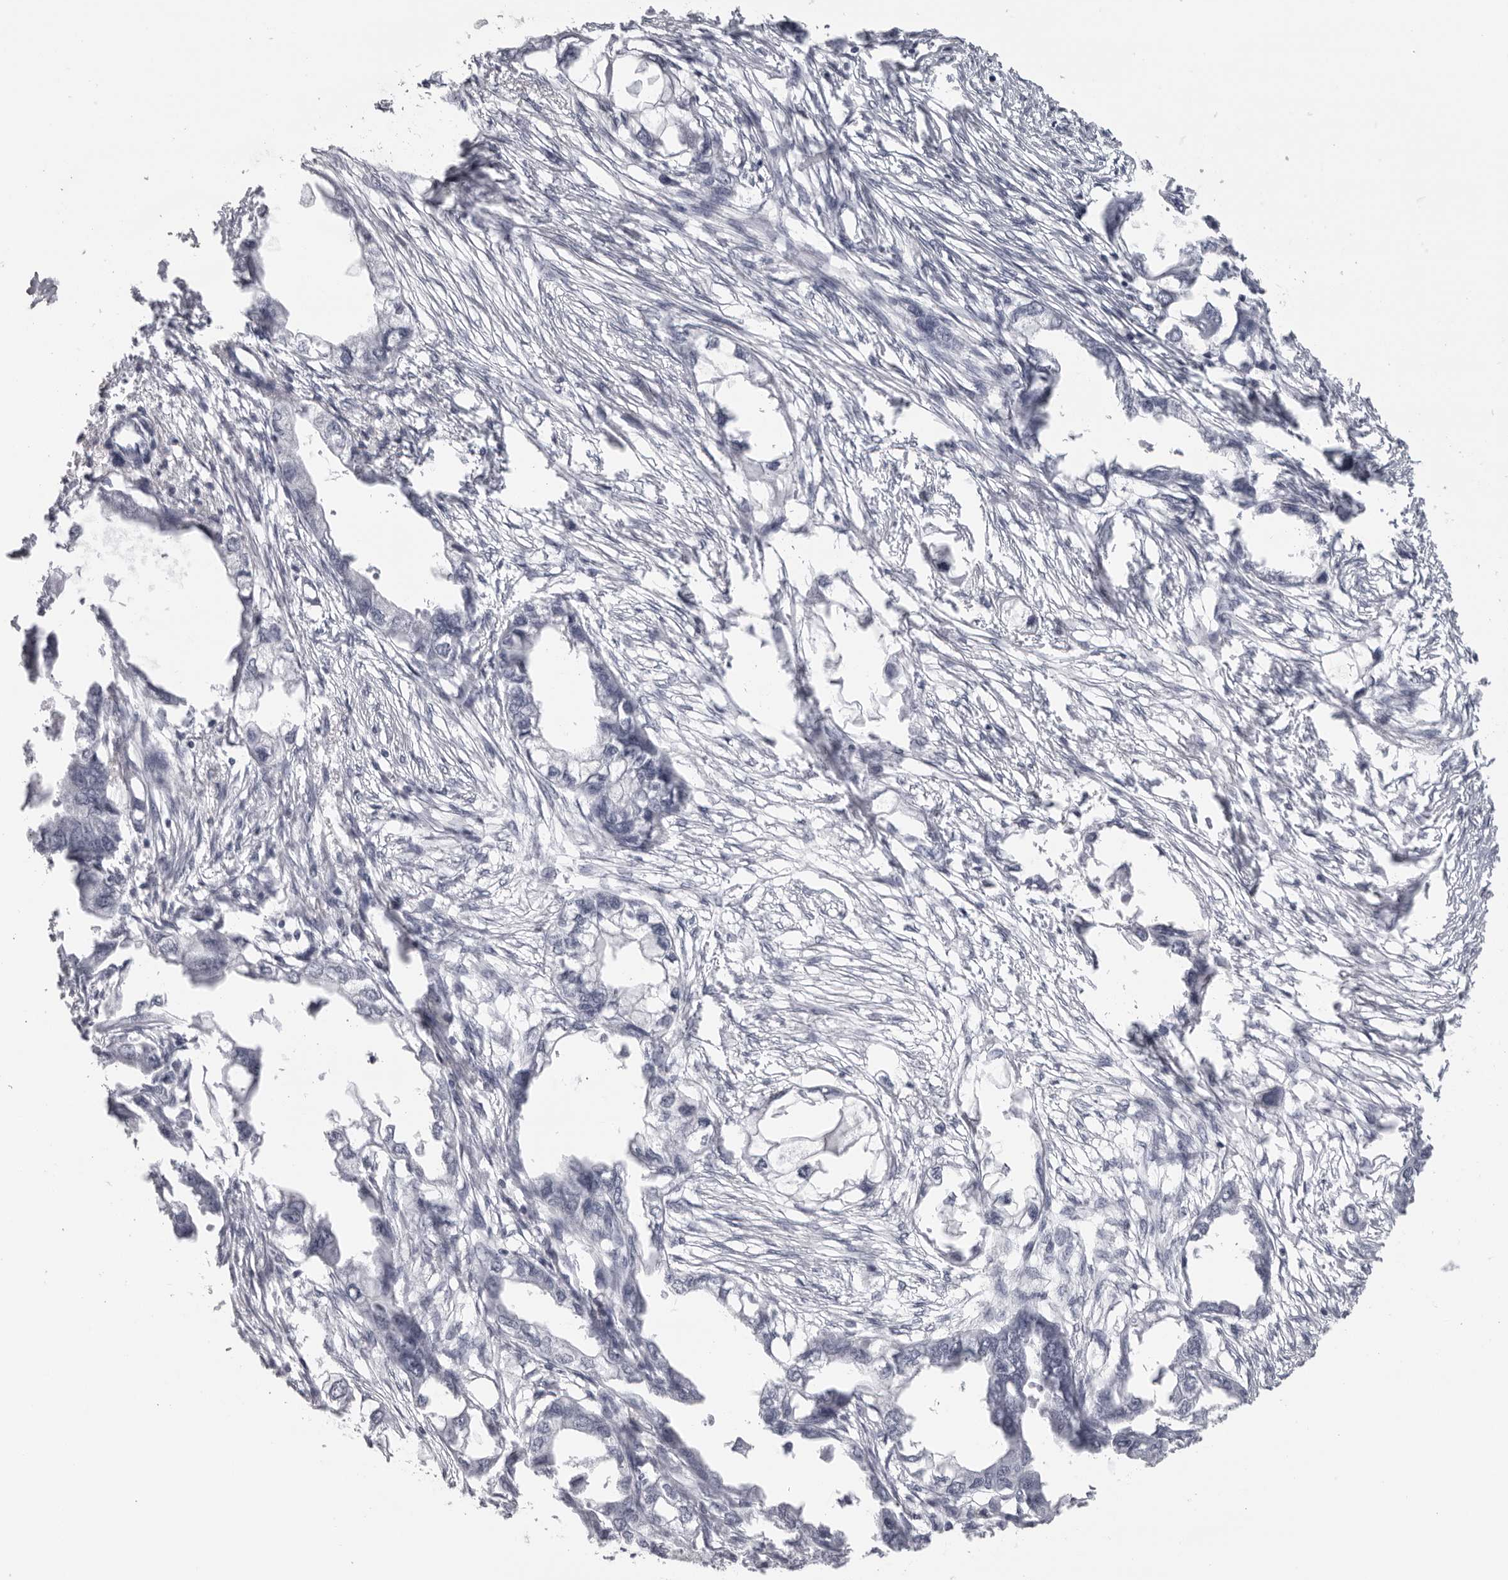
{"staining": {"intensity": "negative", "quantity": "none", "location": "none"}, "tissue": "endometrial cancer", "cell_type": "Tumor cells", "image_type": "cancer", "snomed": [{"axis": "morphology", "description": "Adenocarcinoma, NOS"}, {"axis": "morphology", "description": "Adenocarcinoma, metastatic, NOS"}, {"axis": "topography", "description": "Adipose tissue"}, {"axis": "topography", "description": "Endometrium"}], "caption": "There is no significant expression in tumor cells of endometrial cancer. The staining was performed using DAB (3,3'-diaminobenzidine) to visualize the protein expression in brown, while the nuclei were stained in blue with hematoxylin (Magnification: 20x).", "gene": "ESPN", "patient": {"sex": "female", "age": 67}}